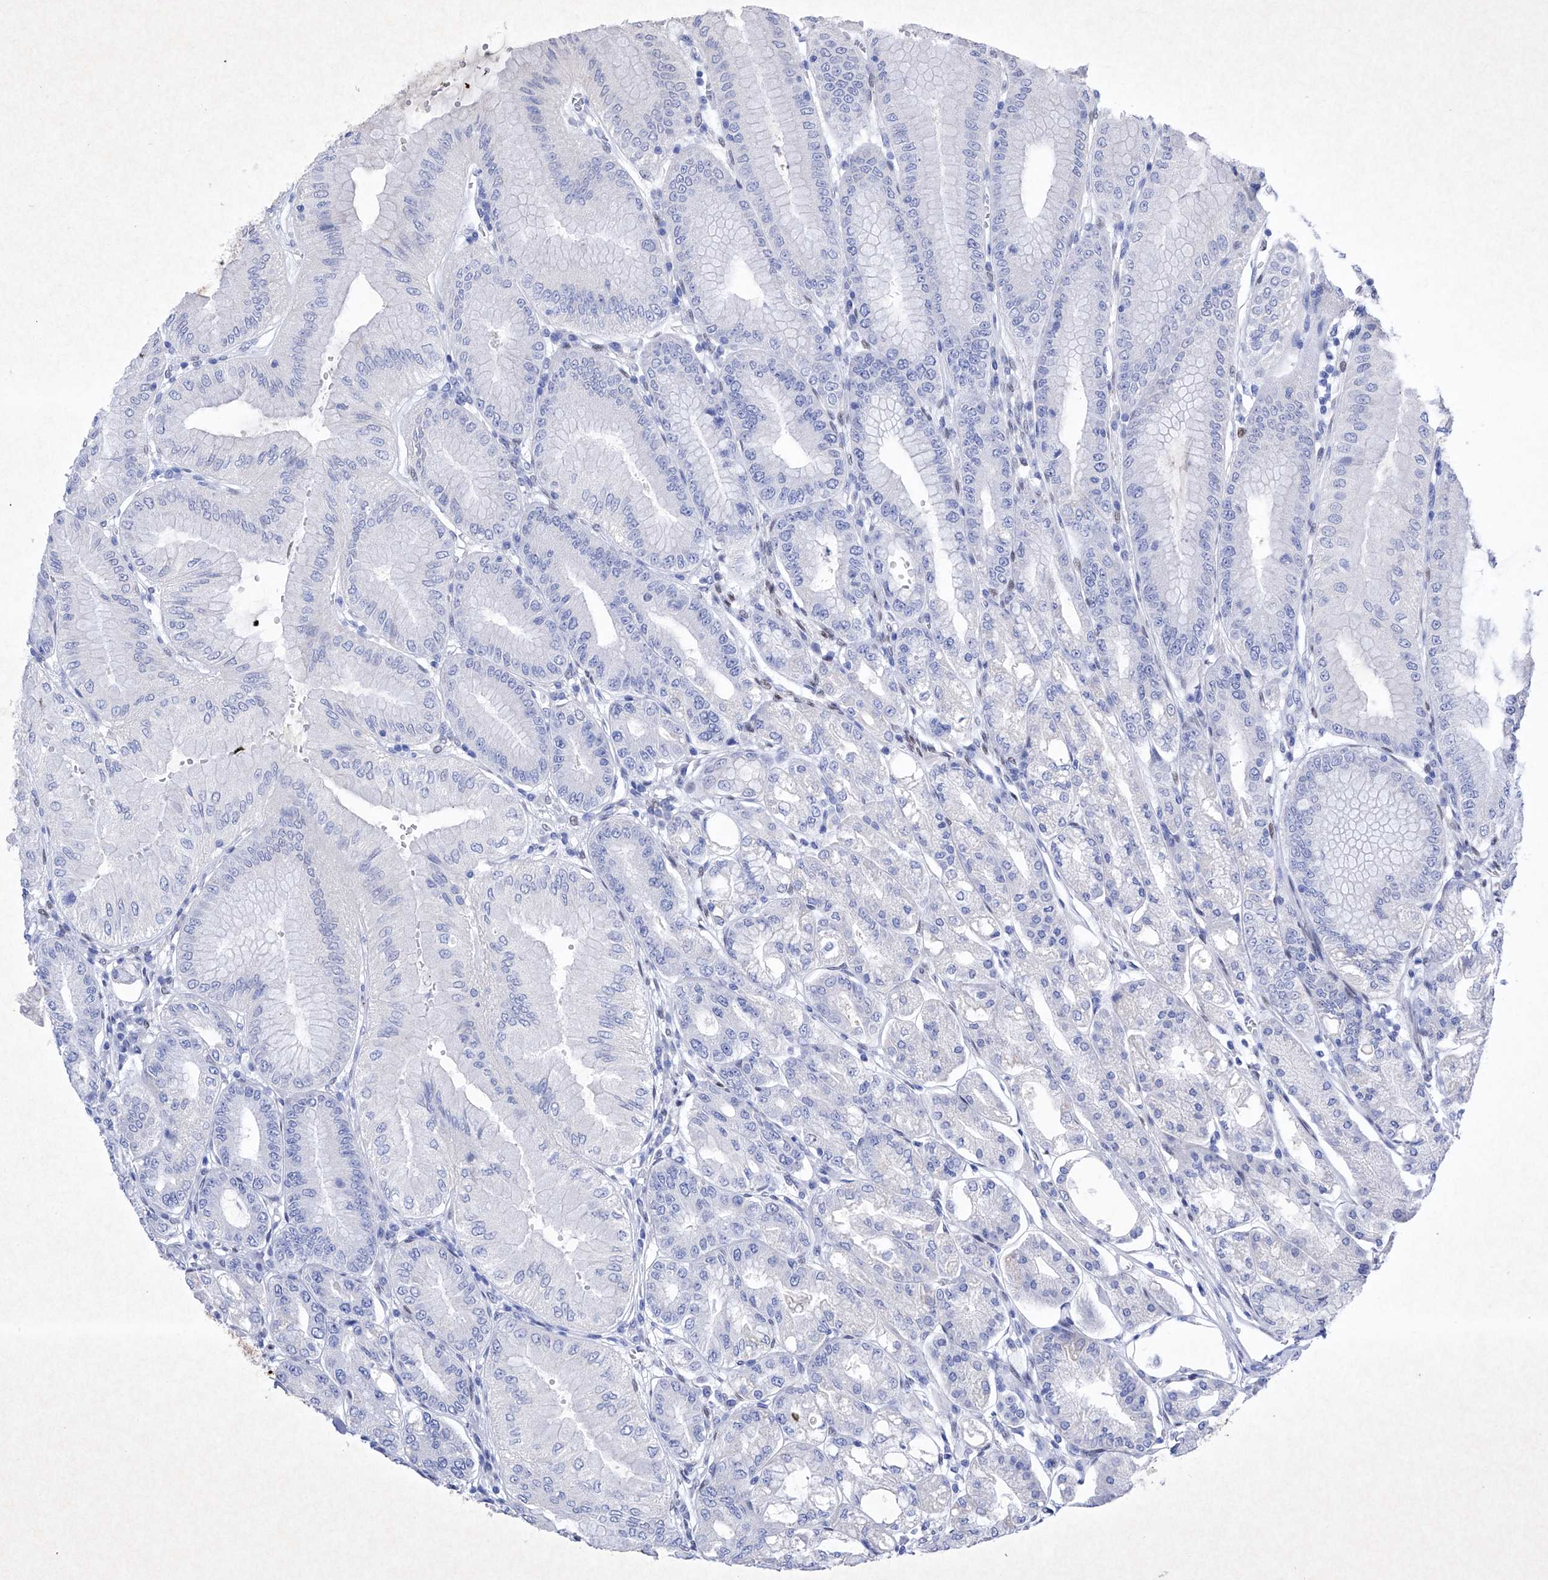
{"staining": {"intensity": "negative", "quantity": "none", "location": "none"}, "tissue": "stomach", "cell_type": "Glandular cells", "image_type": "normal", "snomed": [{"axis": "morphology", "description": "Normal tissue, NOS"}, {"axis": "topography", "description": "Stomach, lower"}], "caption": "Unremarkable stomach was stained to show a protein in brown. There is no significant positivity in glandular cells. (DAB immunohistochemistry (IHC) with hematoxylin counter stain).", "gene": "BARX2", "patient": {"sex": "male", "age": 71}}